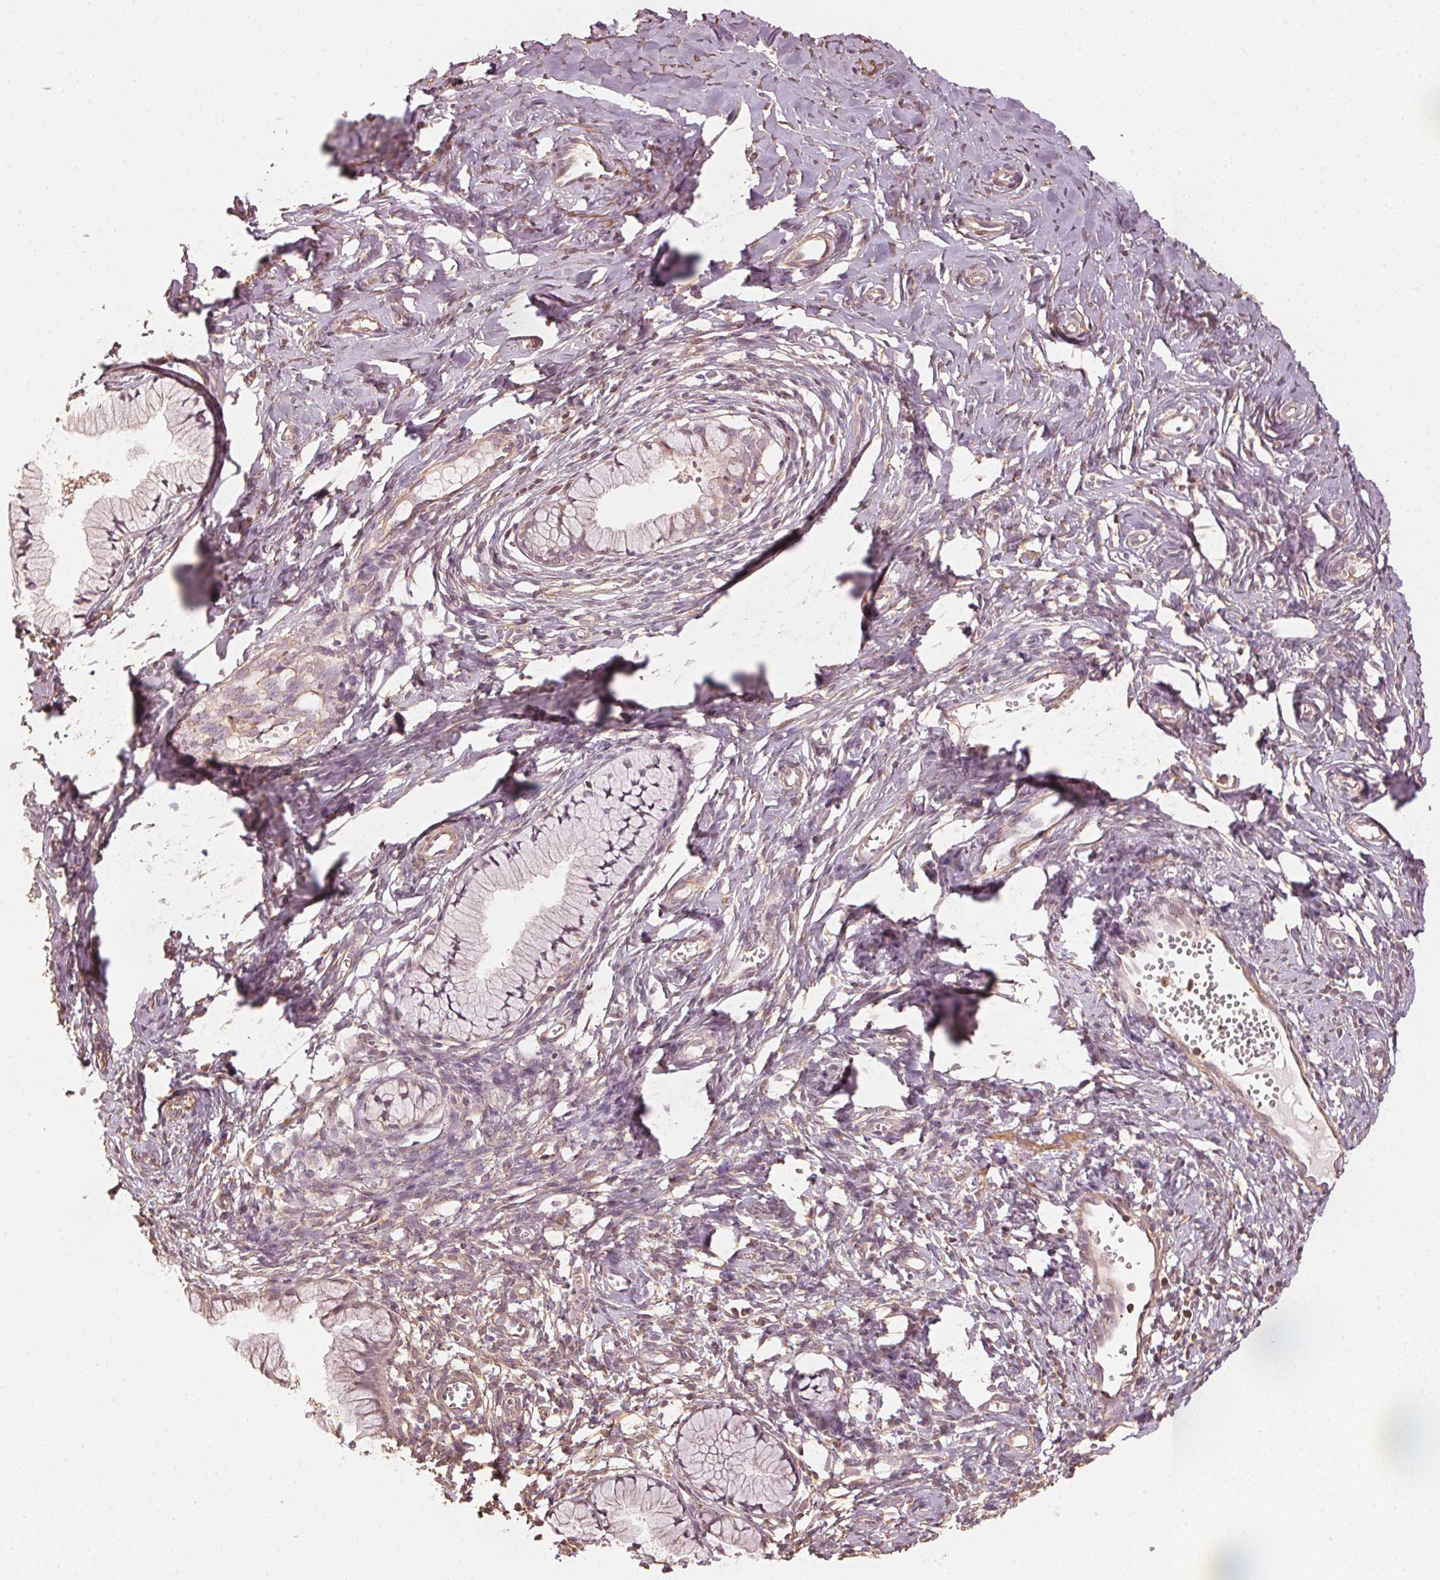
{"staining": {"intensity": "negative", "quantity": "none", "location": "none"}, "tissue": "cervical cancer", "cell_type": "Tumor cells", "image_type": "cancer", "snomed": [{"axis": "morphology", "description": "Squamous cell carcinoma, NOS"}, {"axis": "topography", "description": "Cervix"}], "caption": "The histopathology image displays no significant staining in tumor cells of cervical cancer (squamous cell carcinoma).", "gene": "QDPR", "patient": {"sex": "female", "age": 52}}